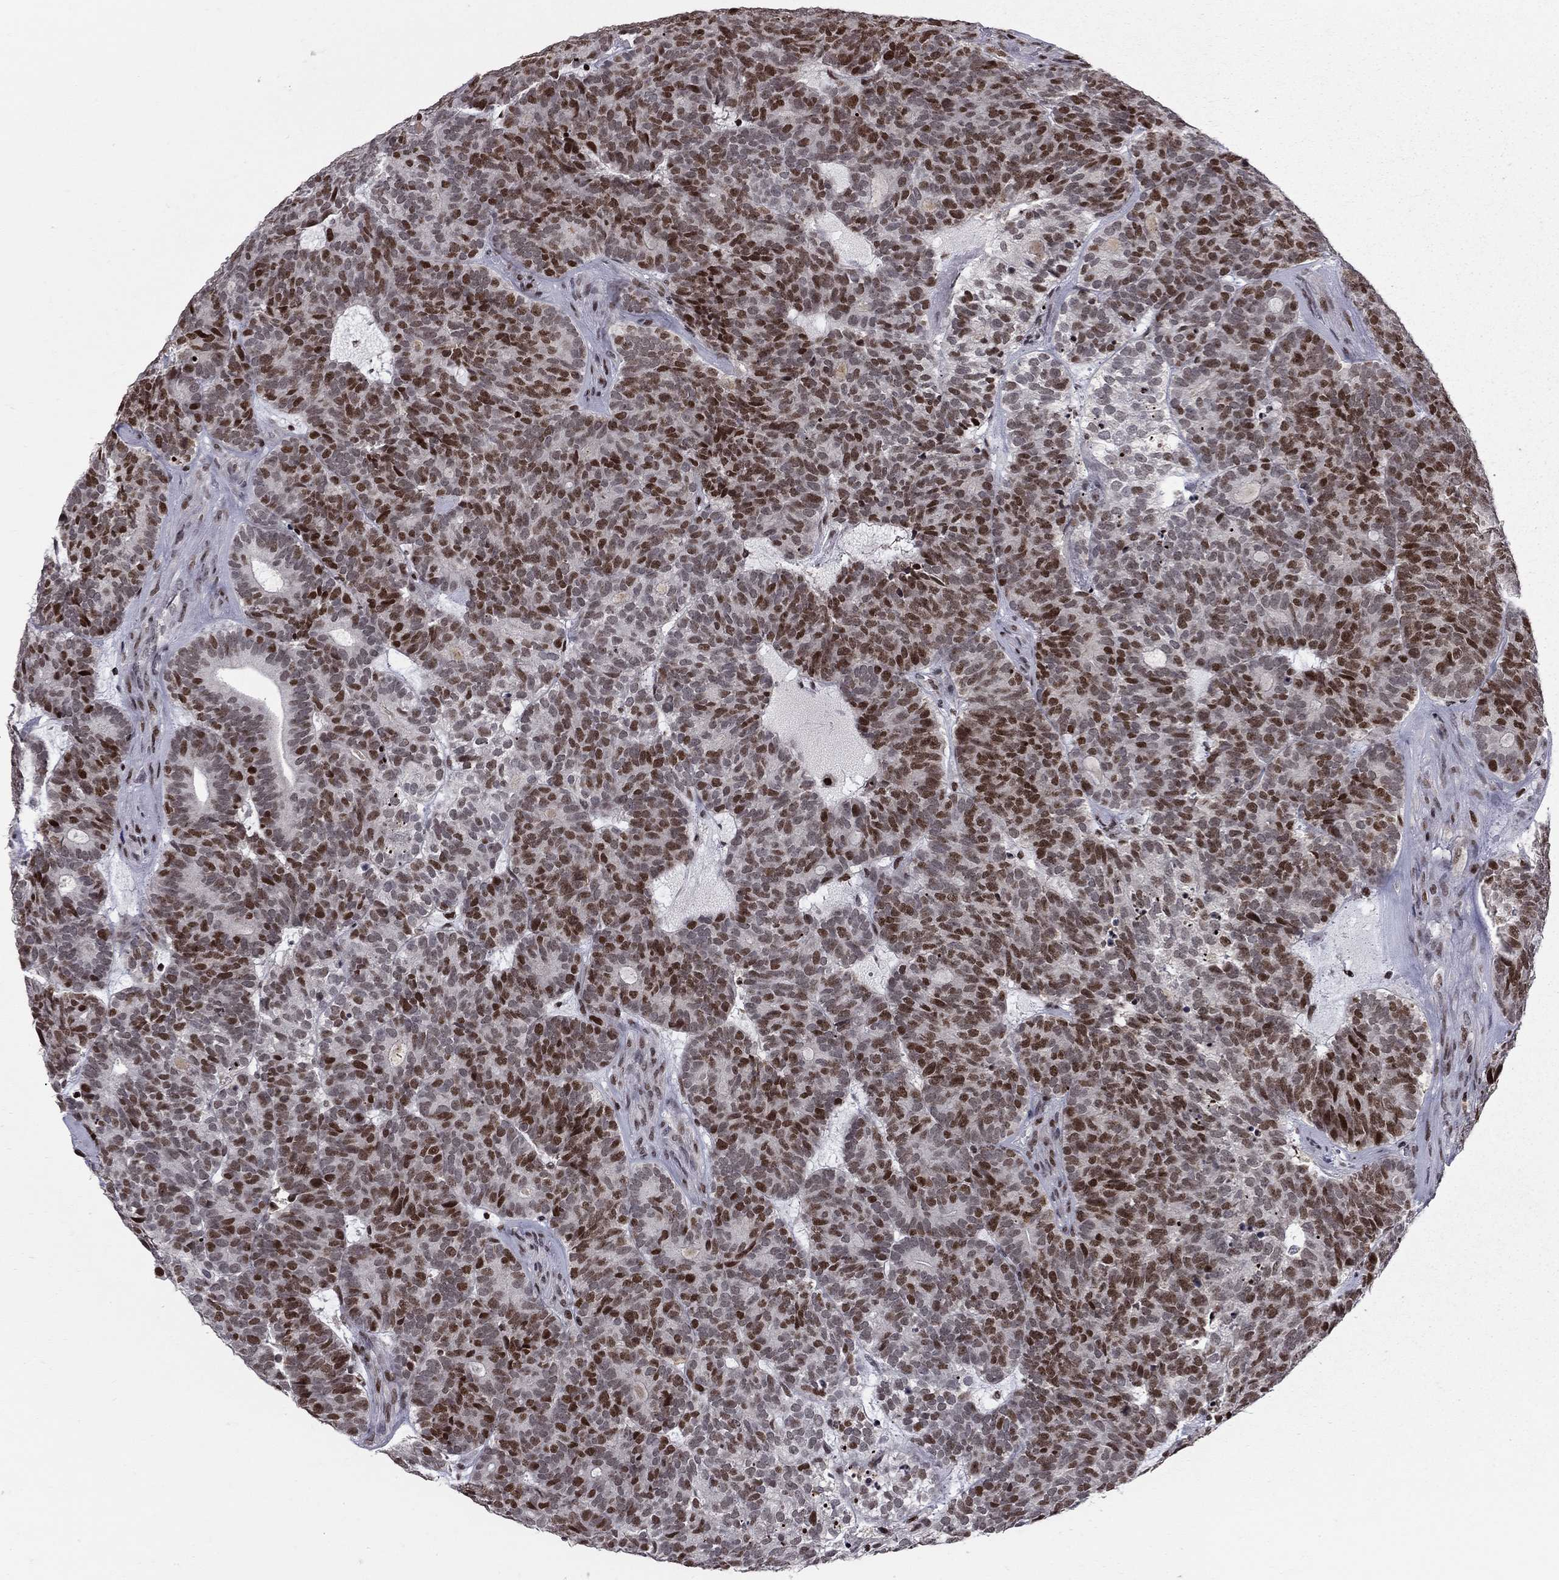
{"staining": {"intensity": "strong", "quantity": ">75%", "location": "nuclear"}, "tissue": "head and neck cancer", "cell_type": "Tumor cells", "image_type": "cancer", "snomed": [{"axis": "morphology", "description": "Adenocarcinoma, NOS"}, {"axis": "topography", "description": "Head-Neck"}], "caption": "Immunohistochemical staining of adenocarcinoma (head and neck) shows high levels of strong nuclear protein positivity in approximately >75% of tumor cells. (brown staining indicates protein expression, while blue staining denotes nuclei).", "gene": "RNASEH2C", "patient": {"sex": "female", "age": 81}}